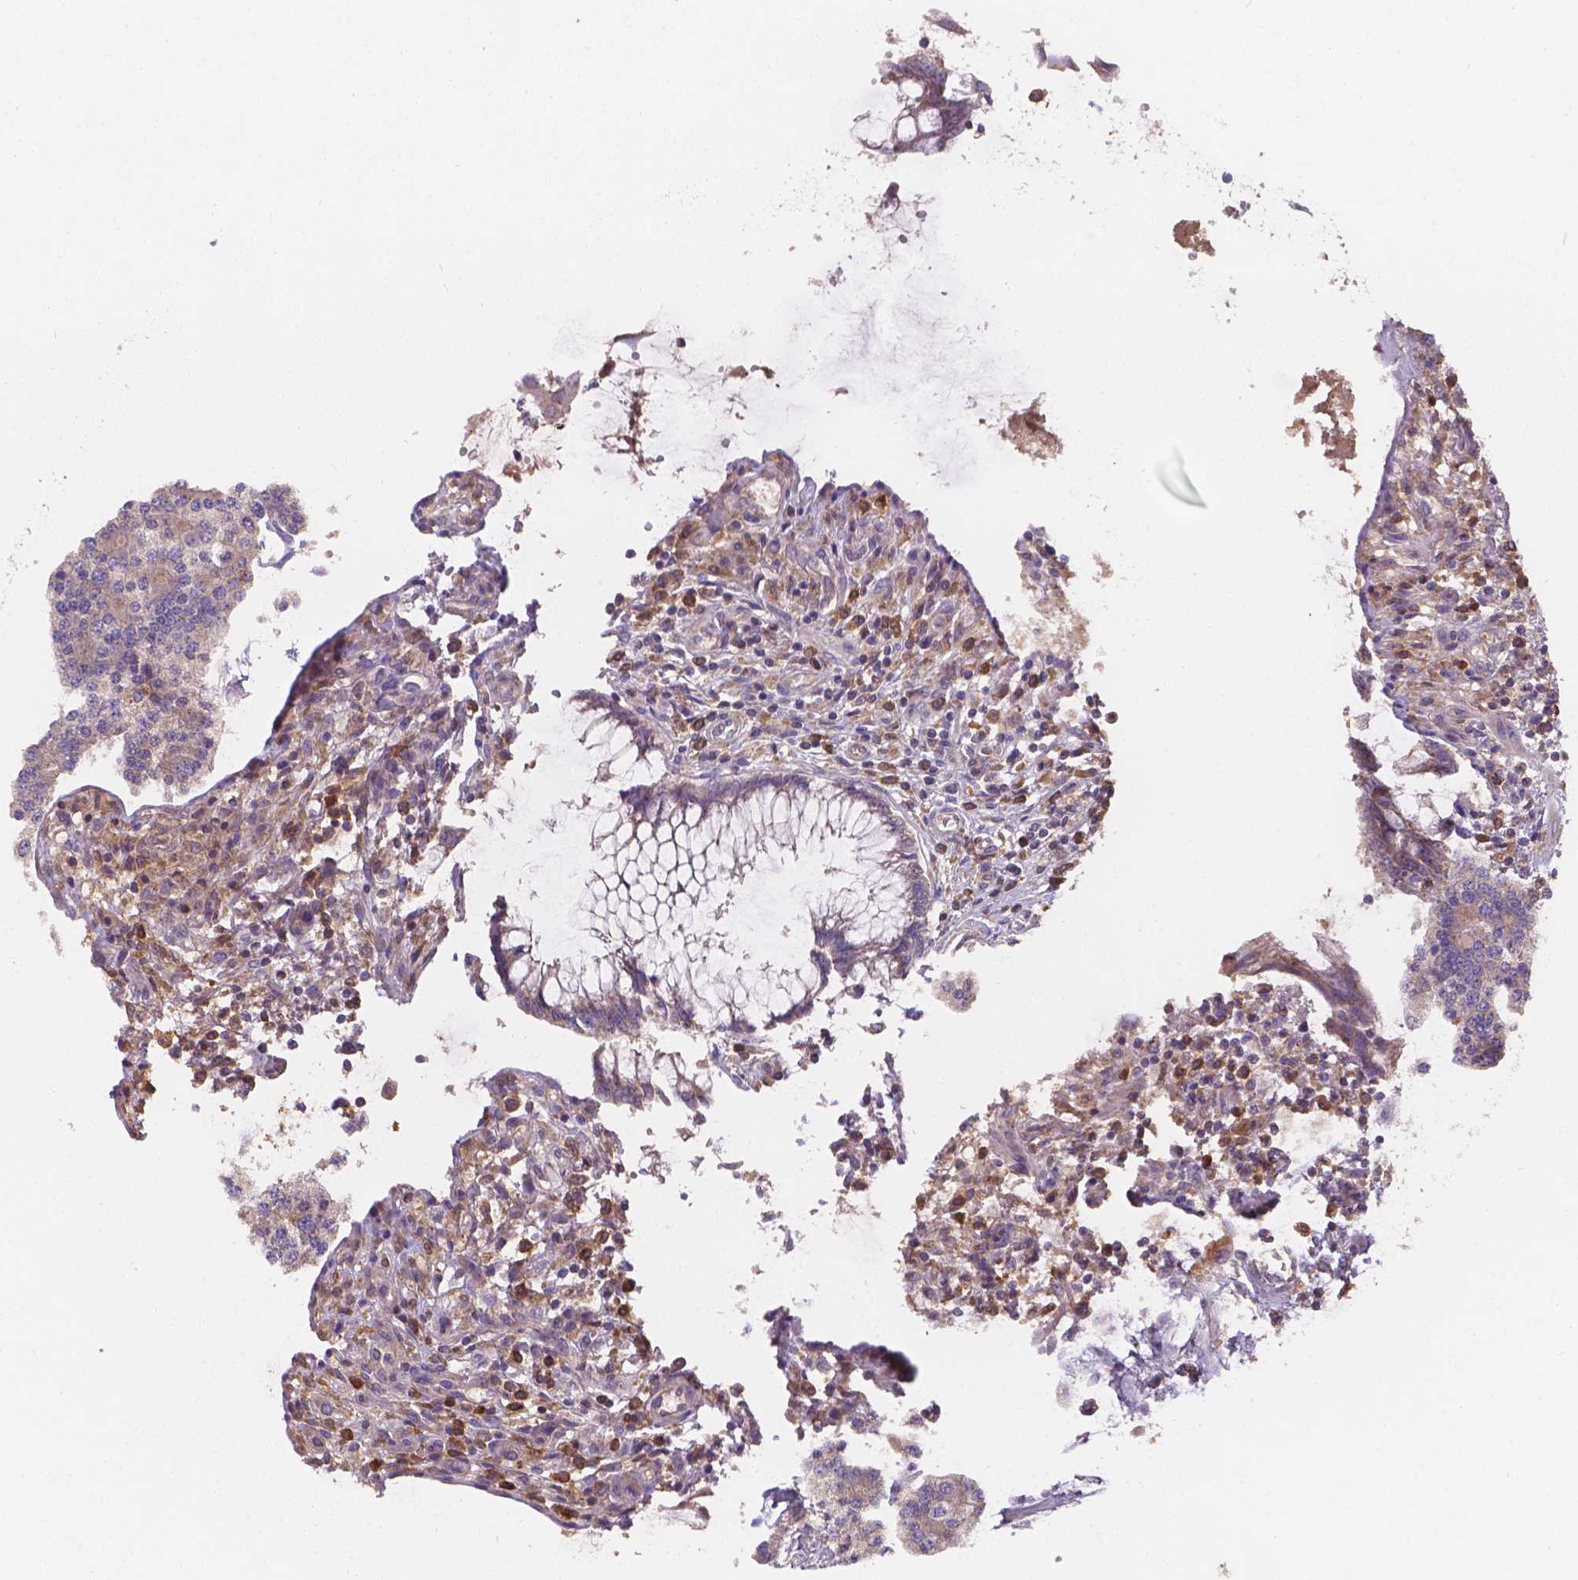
{"staining": {"intensity": "moderate", "quantity": ">75%", "location": "cytoplasmic/membranous"}, "tissue": "carcinoid", "cell_type": "Tumor cells", "image_type": "cancer", "snomed": [{"axis": "morphology", "description": "Carcinoid, malignant, NOS"}, {"axis": "topography", "description": "Small intestine"}], "caption": "Immunohistochemistry staining of carcinoid (malignant), which exhibits medium levels of moderate cytoplasmic/membranous positivity in about >75% of tumor cells indicating moderate cytoplasmic/membranous protein positivity. The staining was performed using DAB (brown) for protein detection and nuclei were counterstained in hematoxylin (blue).", "gene": "CDK10", "patient": {"sex": "female", "age": 65}}